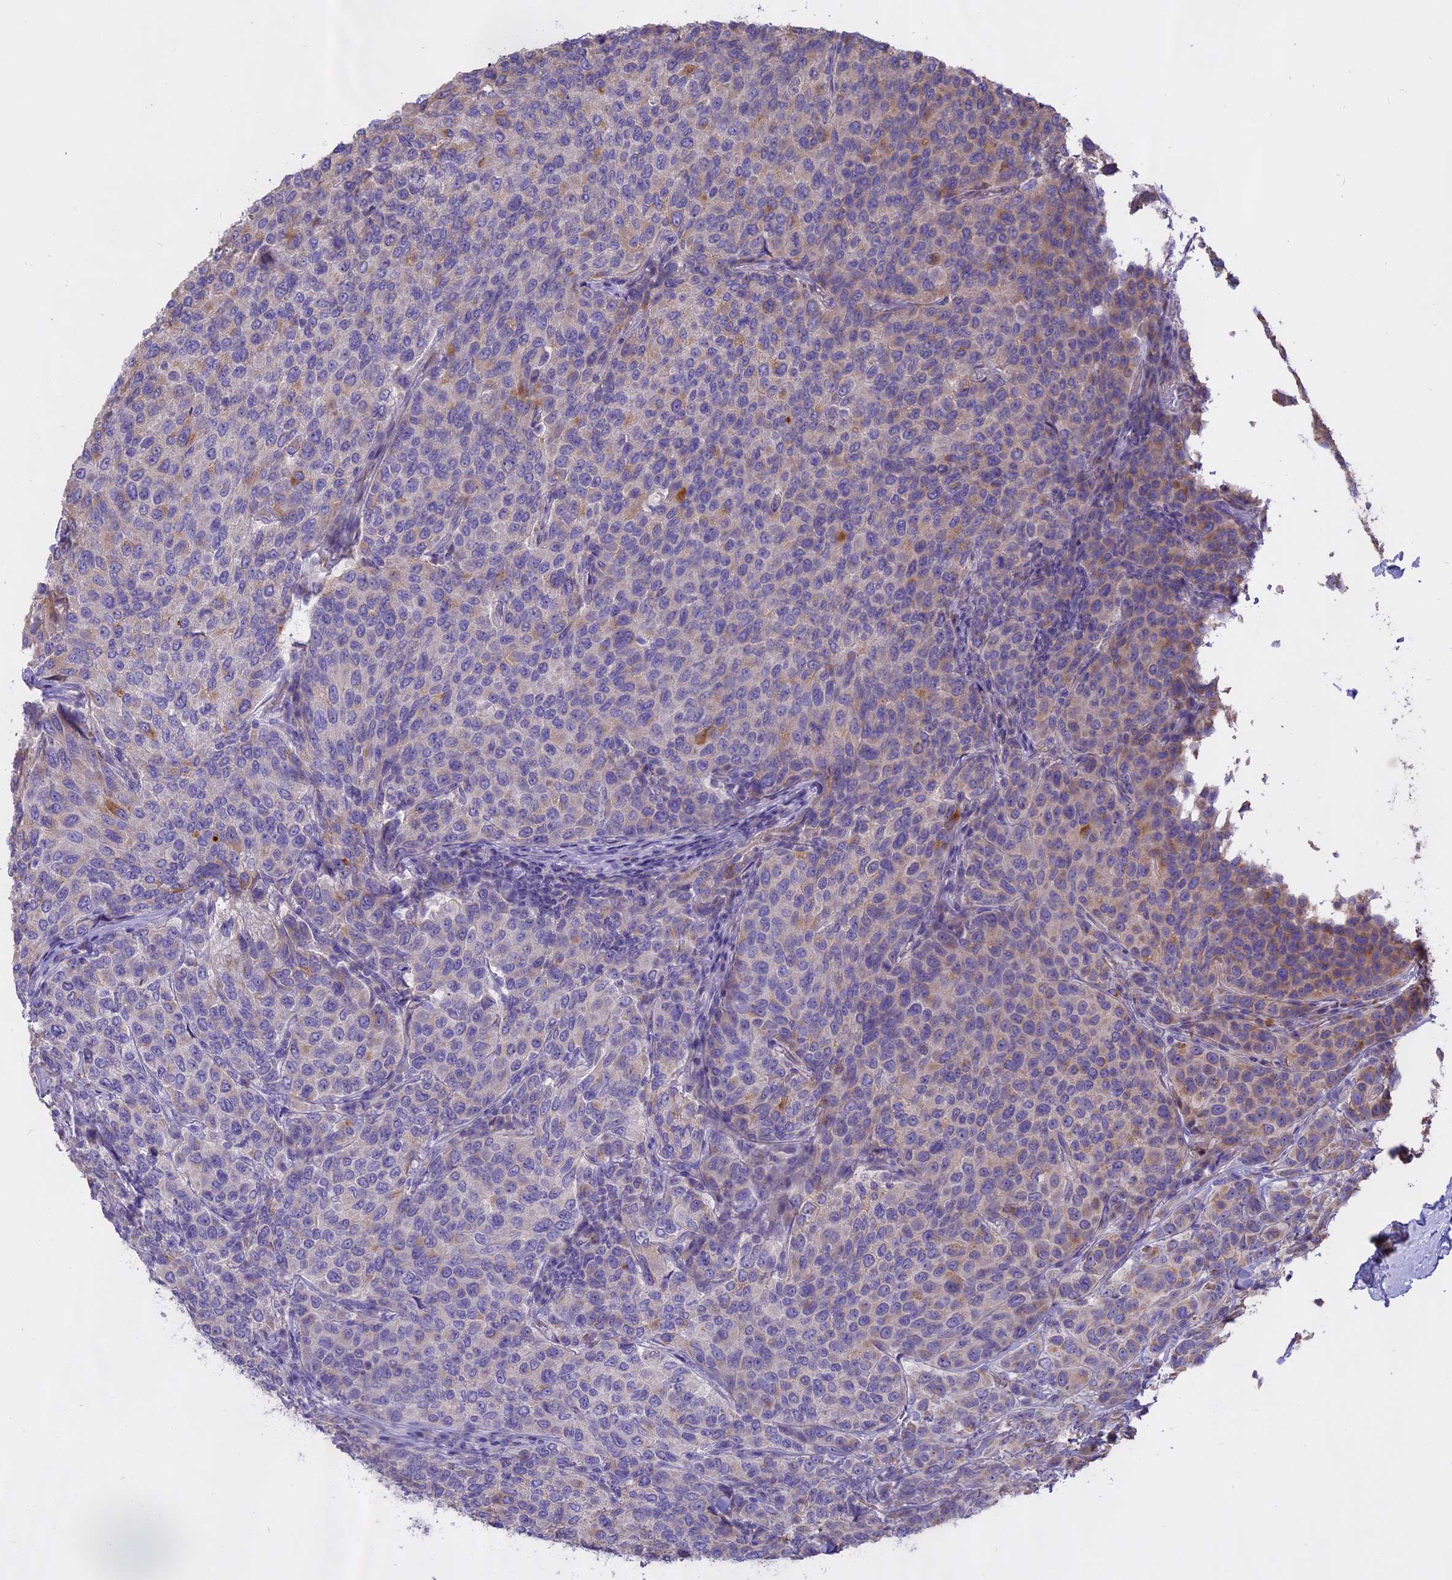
{"staining": {"intensity": "moderate", "quantity": "<25%", "location": "cytoplasmic/membranous"}, "tissue": "breast cancer", "cell_type": "Tumor cells", "image_type": "cancer", "snomed": [{"axis": "morphology", "description": "Duct carcinoma"}, {"axis": "topography", "description": "Breast"}], "caption": "A brown stain shows moderate cytoplasmic/membranous expression of a protein in invasive ductal carcinoma (breast) tumor cells.", "gene": "WFDC2", "patient": {"sex": "female", "age": 55}}